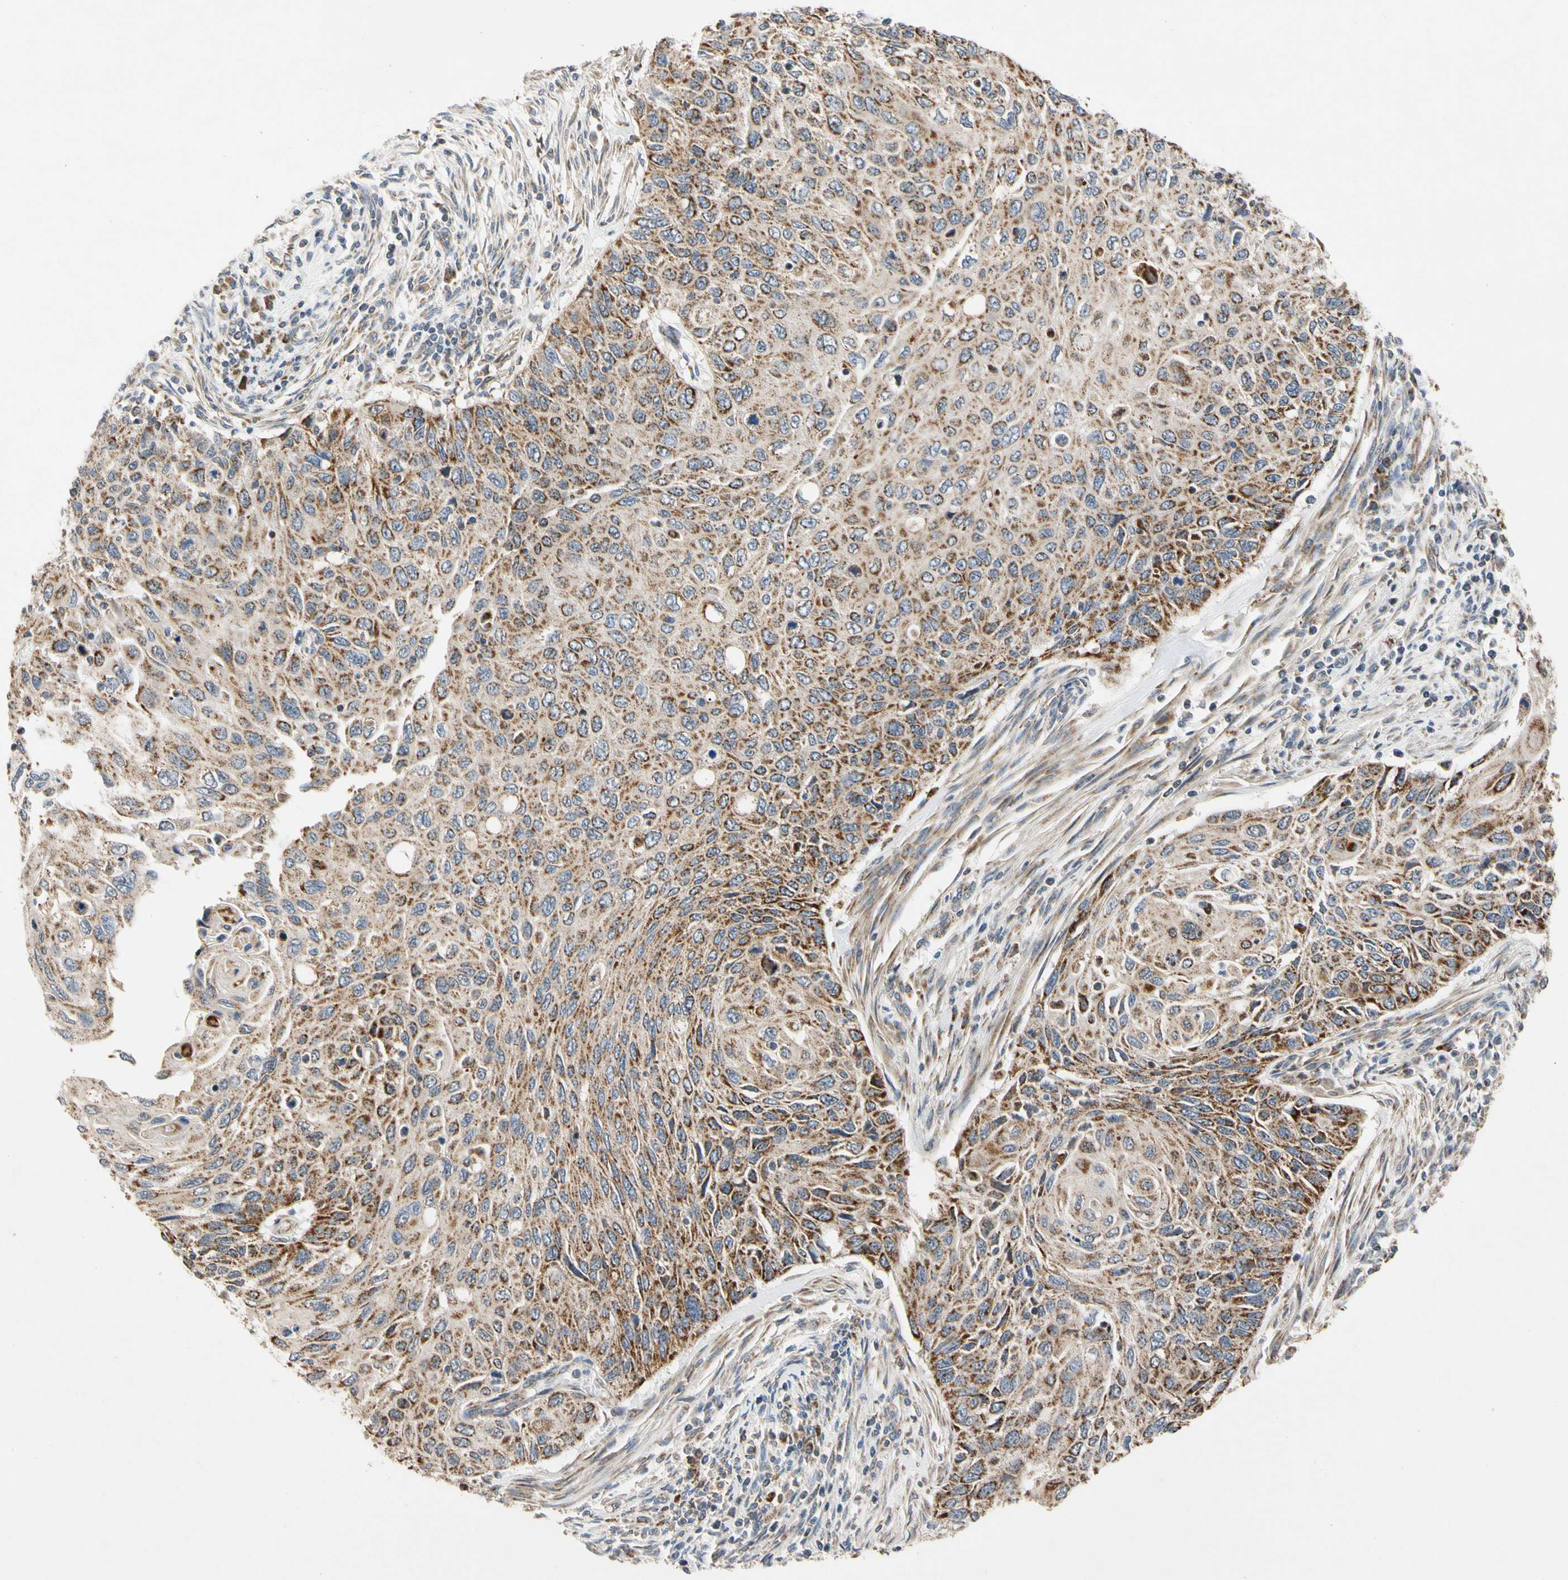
{"staining": {"intensity": "strong", "quantity": ">75%", "location": "cytoplasmic/membranous"}, "tissue": "cervical cancer", "cell_type": "Tumor cells", "image_type": "cancer", "snomed": [{"axis": "morphology", "description": "Squamous cell carcinoma, NOS"}, {"axis": "topography", "description": "Cervix"}], "caption": "Squamous cell carcinoma (cervical) was stained to show a protein in brown. There is high levels of strong cytoplasmic/membranous staining in approximately >75% of tumor cells.", "gene": "GPD2", "patient": {"sex": "female", "age": 70}}